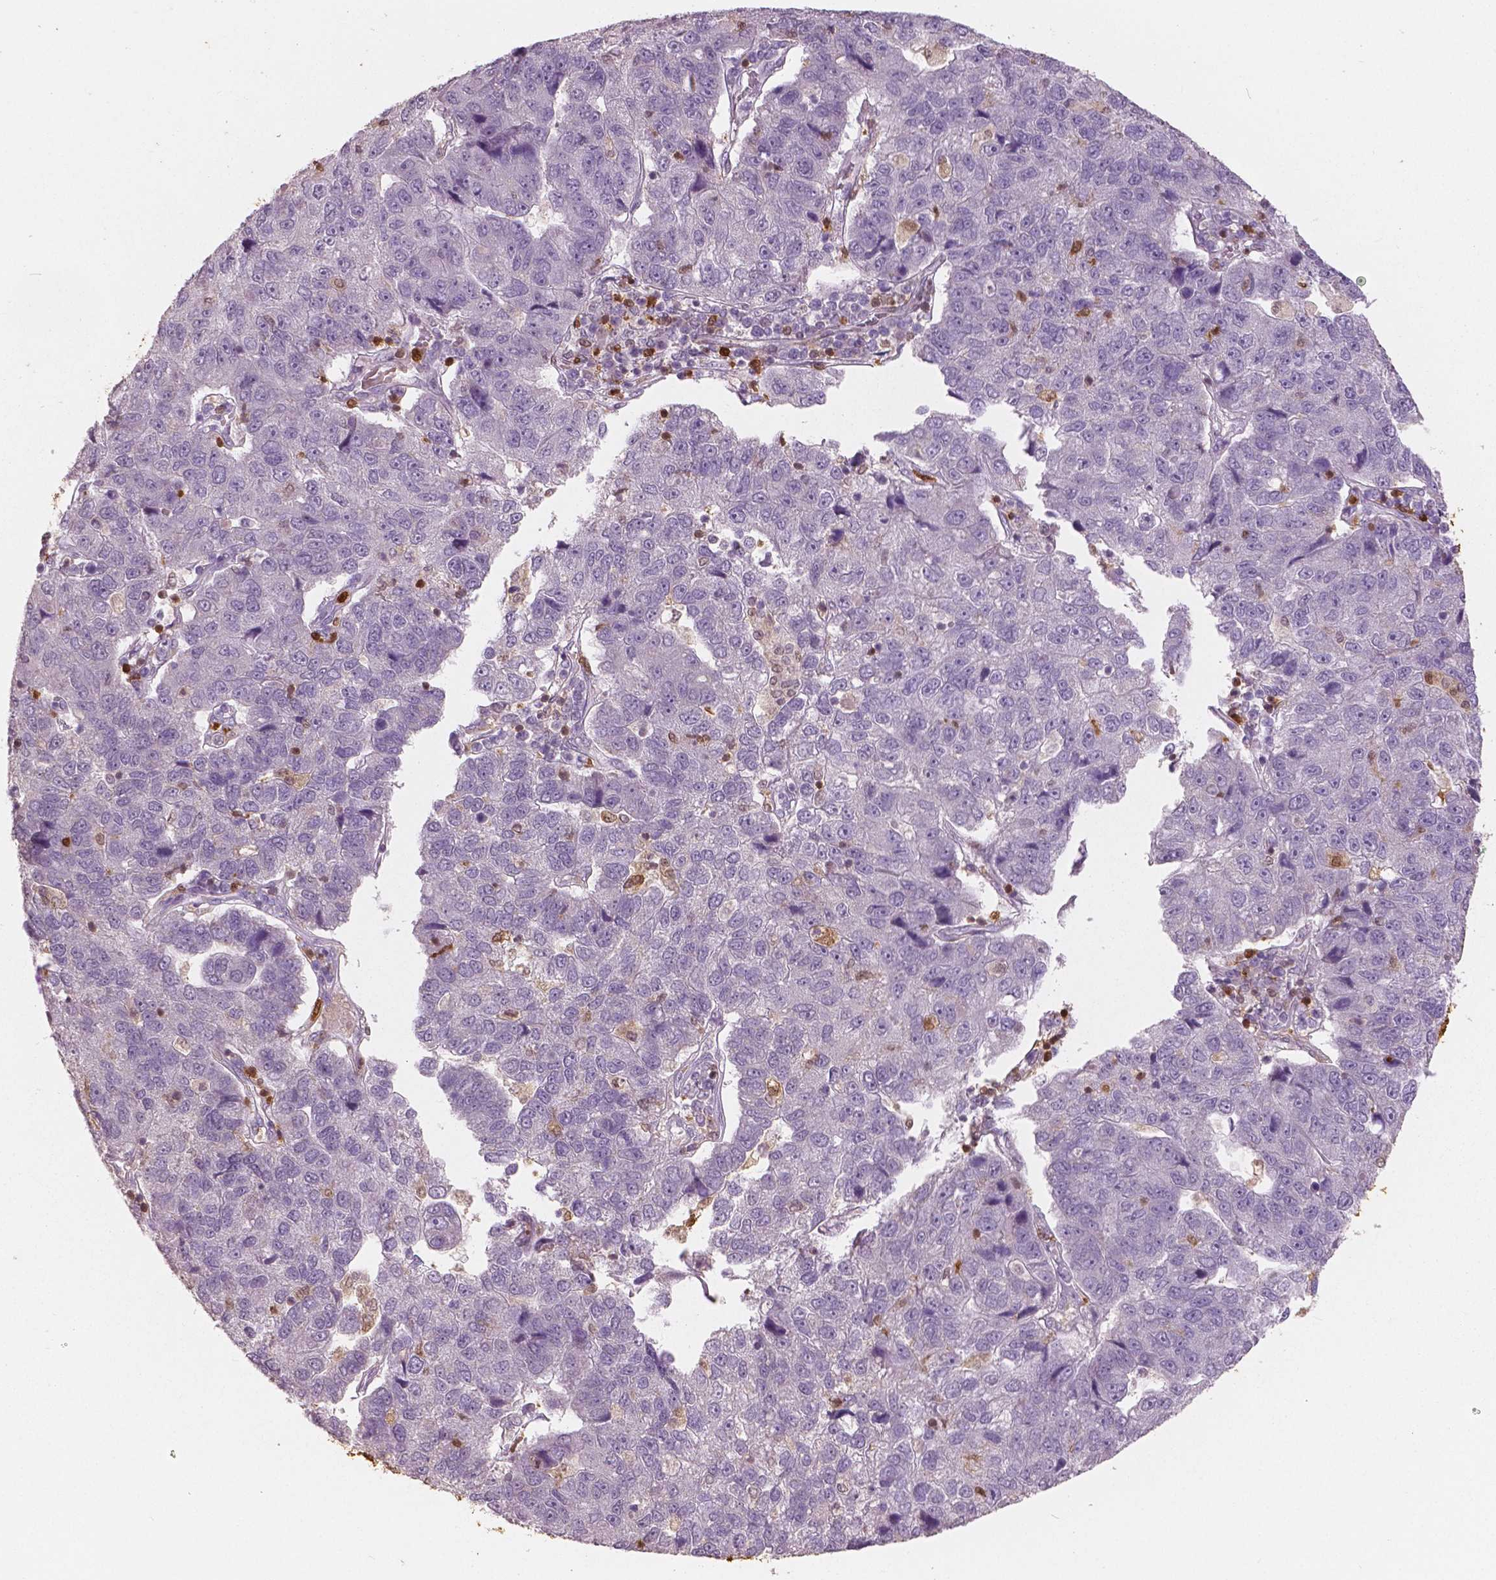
{"staining": {"intensity": "negative", "quantity": "none", "location": "none"}, "tissue": "pancreatic cancer", "cell_type": "Tumor cells", "image_type": "cancer", "snomed": [{"axis": "morphology", "description": "Adenocarcinoma, NOS"}, {"axis": "topography", "description": "Pancreas"}], "caption": "DAB immunohistochemical staining of human adenocarcinoma (pancreatic) shows no significant positivity in tumor cells.", "gene": "S100A4", "patient": {"sex": "female", "age": 61}}